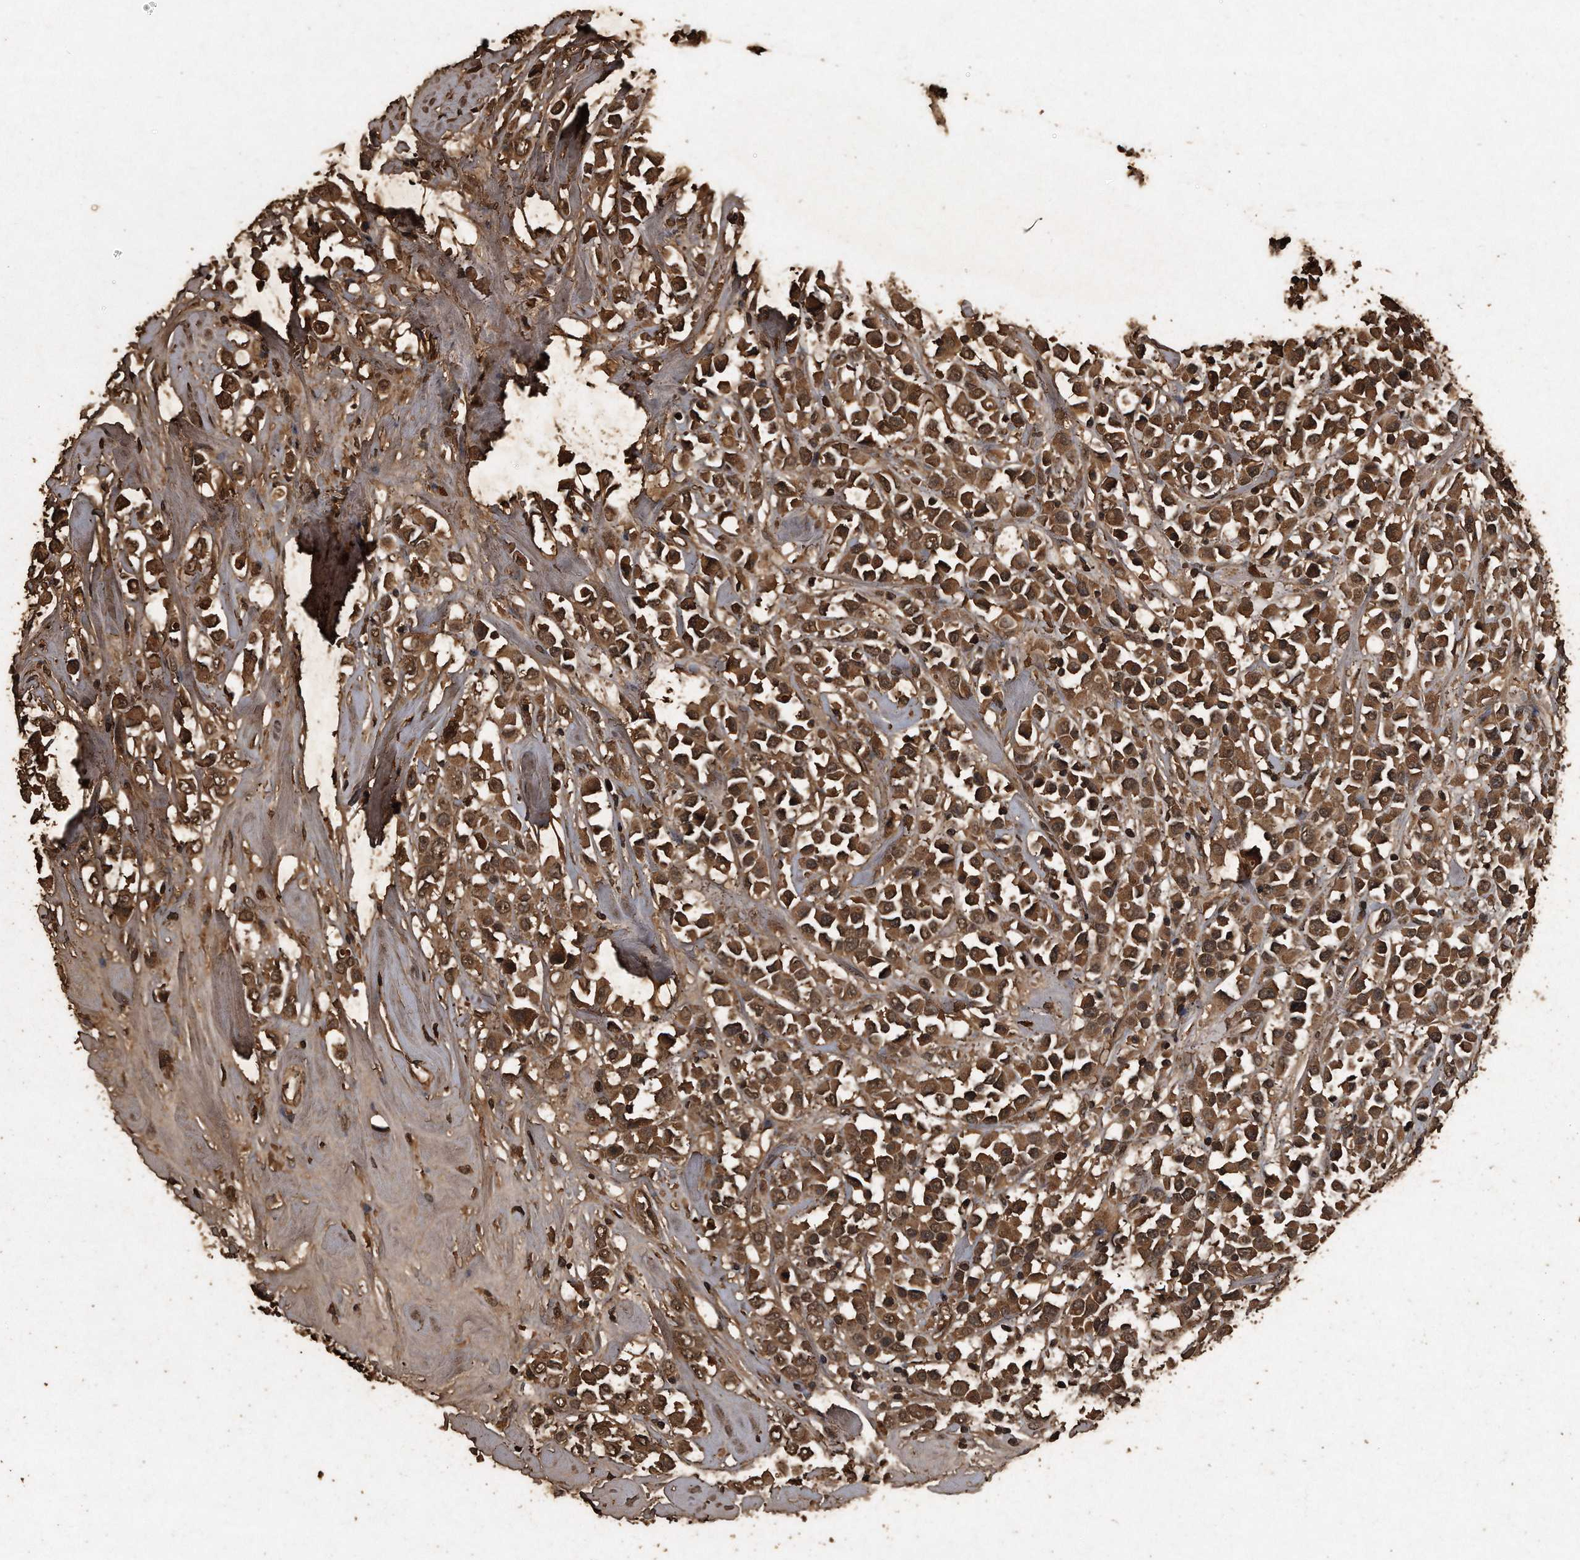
{"staining": {"intensity": "strong", "quantity": ">75%", "location": "cytoplasmic/membranous"}, "tissue": "breast cancer", "cell_type": "Tumor cells", "image_type": "cancer", "snomed": [{"axis": "morphology", "description": "Duct carcinoma"}, {"axis": "topography", "description": "Breast"}], "caption": "Breast infiltrating ductal carcinoma tissue reveals strong cytoplasmic/membranous staining in about >75% of tumor cells", "gene": "CFLAR", "patient": {"sex": "female", "age": 61}}